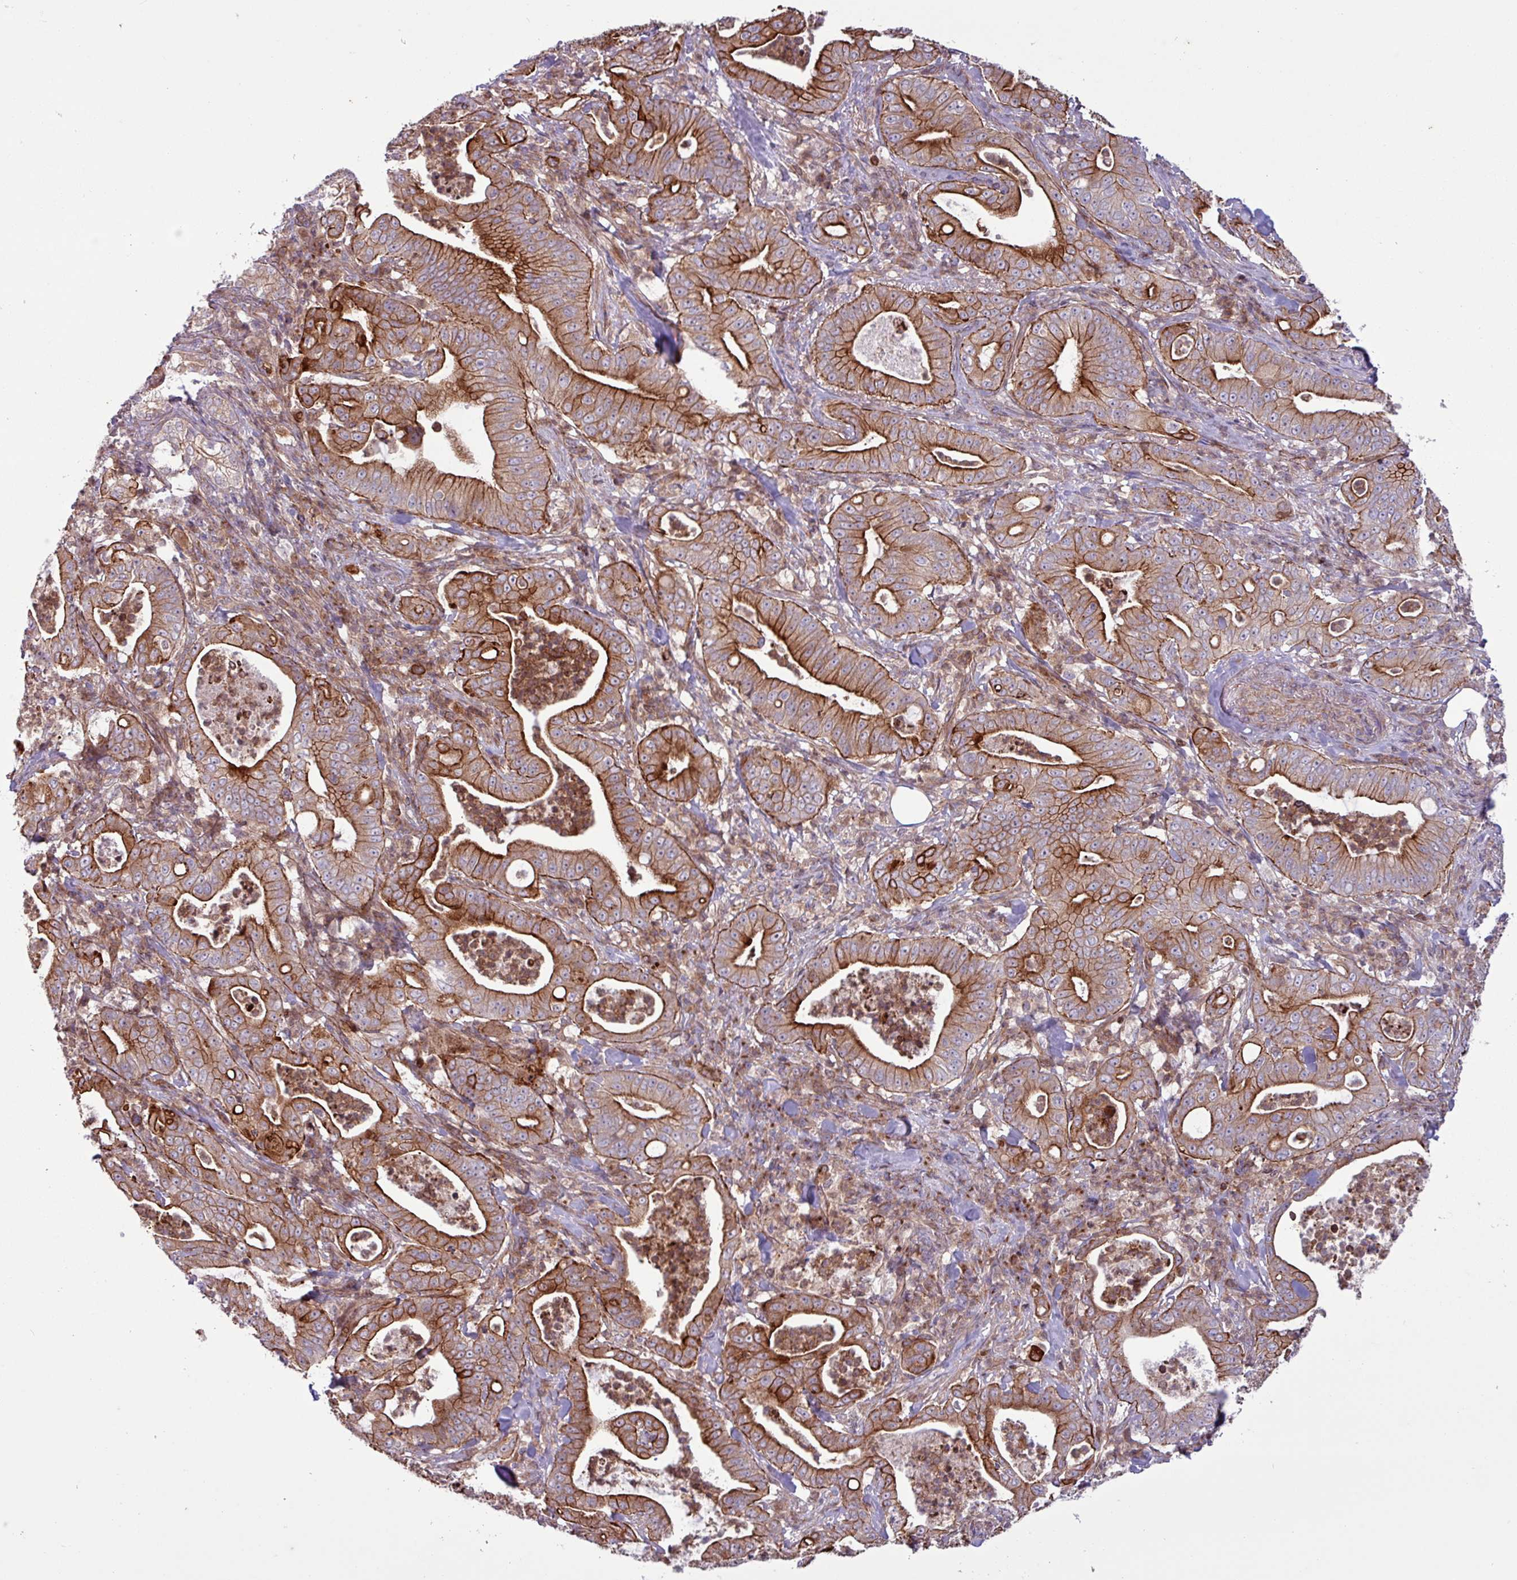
{"staining": {"intensity": "strong", "quantity": ">75%", "location": "cytoplasmic/membranous"}, "tissue": "pancreatic cancer", "cell_type": "Tumor cells", "image_type": "cancer", "snomed": [{"axis": "morphology", "description": "Adenocarcinoma, NOS"}, {"axis": "topography", "description": "Pancreas"}], "caption": "High-power microscopy captured an IHC photomicrograph of pancreatic cancer, revealing strong cytoplasmic/membranous staining in approximately >75% of tumor cells.", "gene": "CNTRL", "patient": {"sex": "male", "age": 71}}